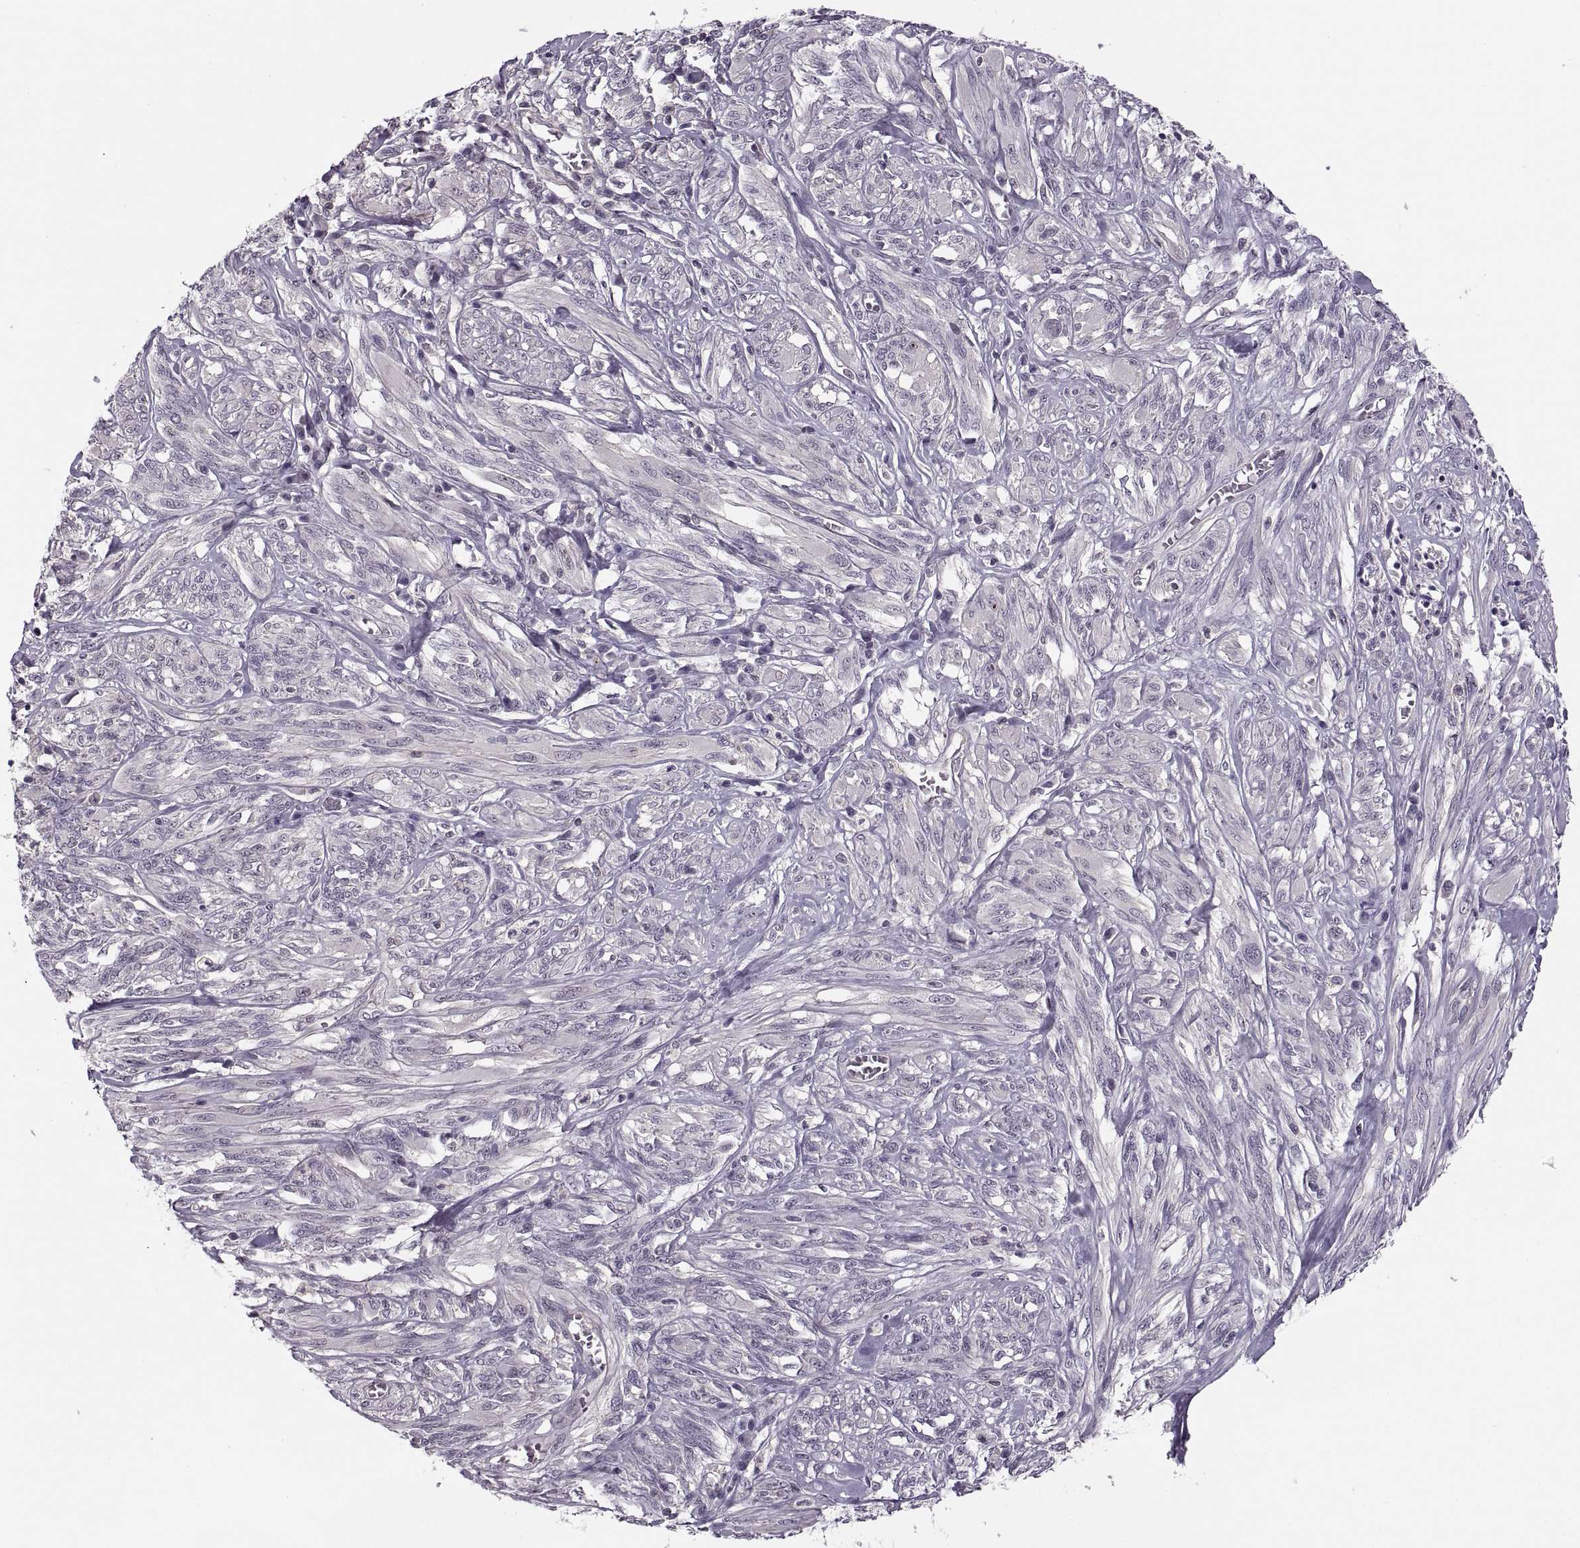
{"staining": {"intensity": "negative", "quantity": "none", "location": "none"}, "tissue": "melanoma", "cell_type": "Tumor cells", "image_type": "cancer", "snomed": [{"axis": "morphology", "description": "Malignant melanoma, NOS"}, {"axis": "topography", "description": "Skin"}], "caption": "IHC of human melanoma shows no positivity in tumor cells.", "gene": "LUZP2", "patient": {"sex": "female", "age": 91}}